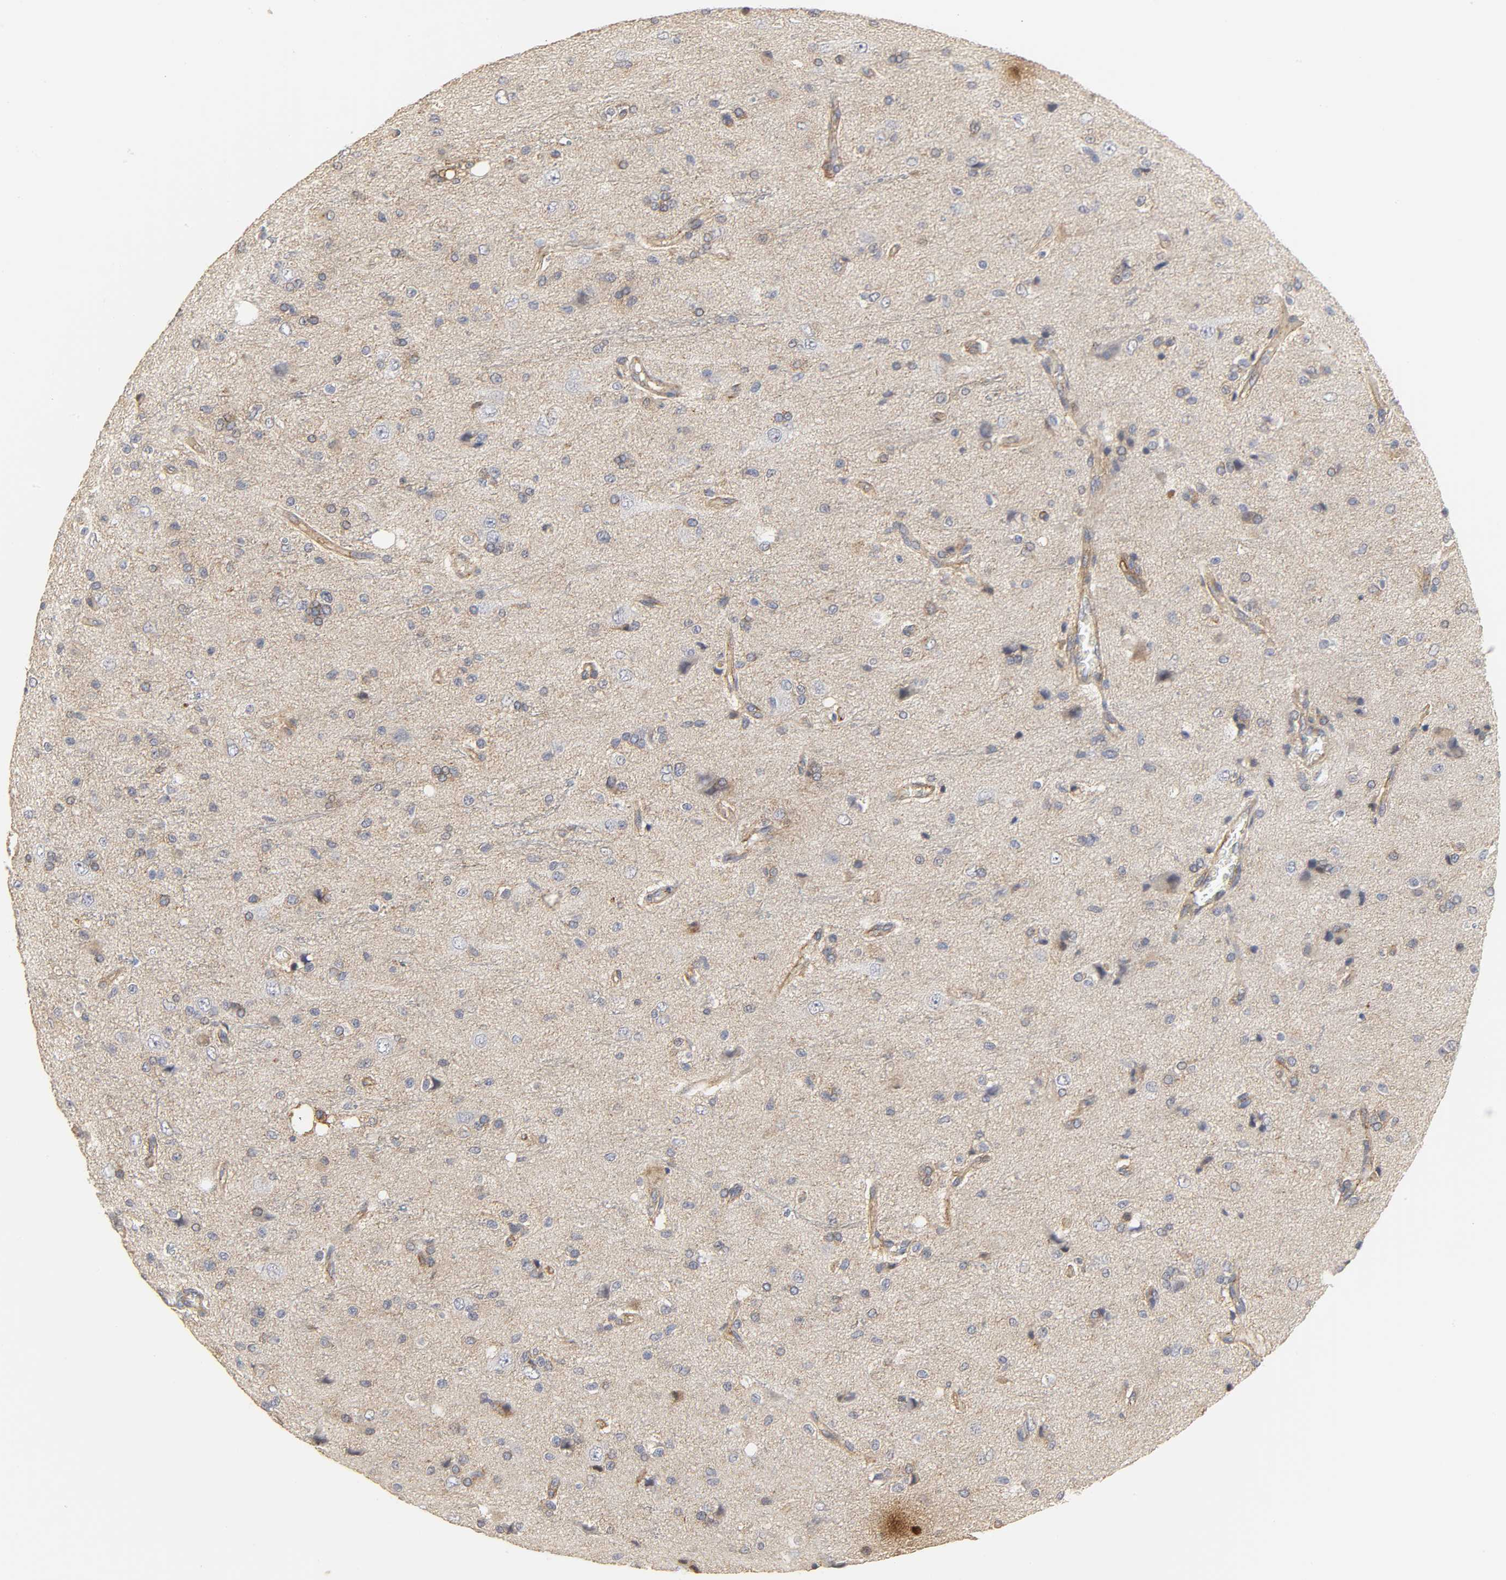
{"staining": {"intensity": "moderate", "quantity": ">75%", "location": "cytoplasmic/membranous"}, "tissue": "glioma", "cell_type": "Tumor cells", "image_type": "cancer", "snomed": [{"axis": "morphology", "description": "Glioma, malignant, High grade"}, {"axis": "topography", "description": "Brain"}], "caption": "Moderate cytoplasmic/membranous positivity for a protein is identified in about >75% of tumor cells of glioma using immunohistochemistry (IHC).", "gene": "SH3GLB1", "patient": {"sex": "male", "age": 47}}